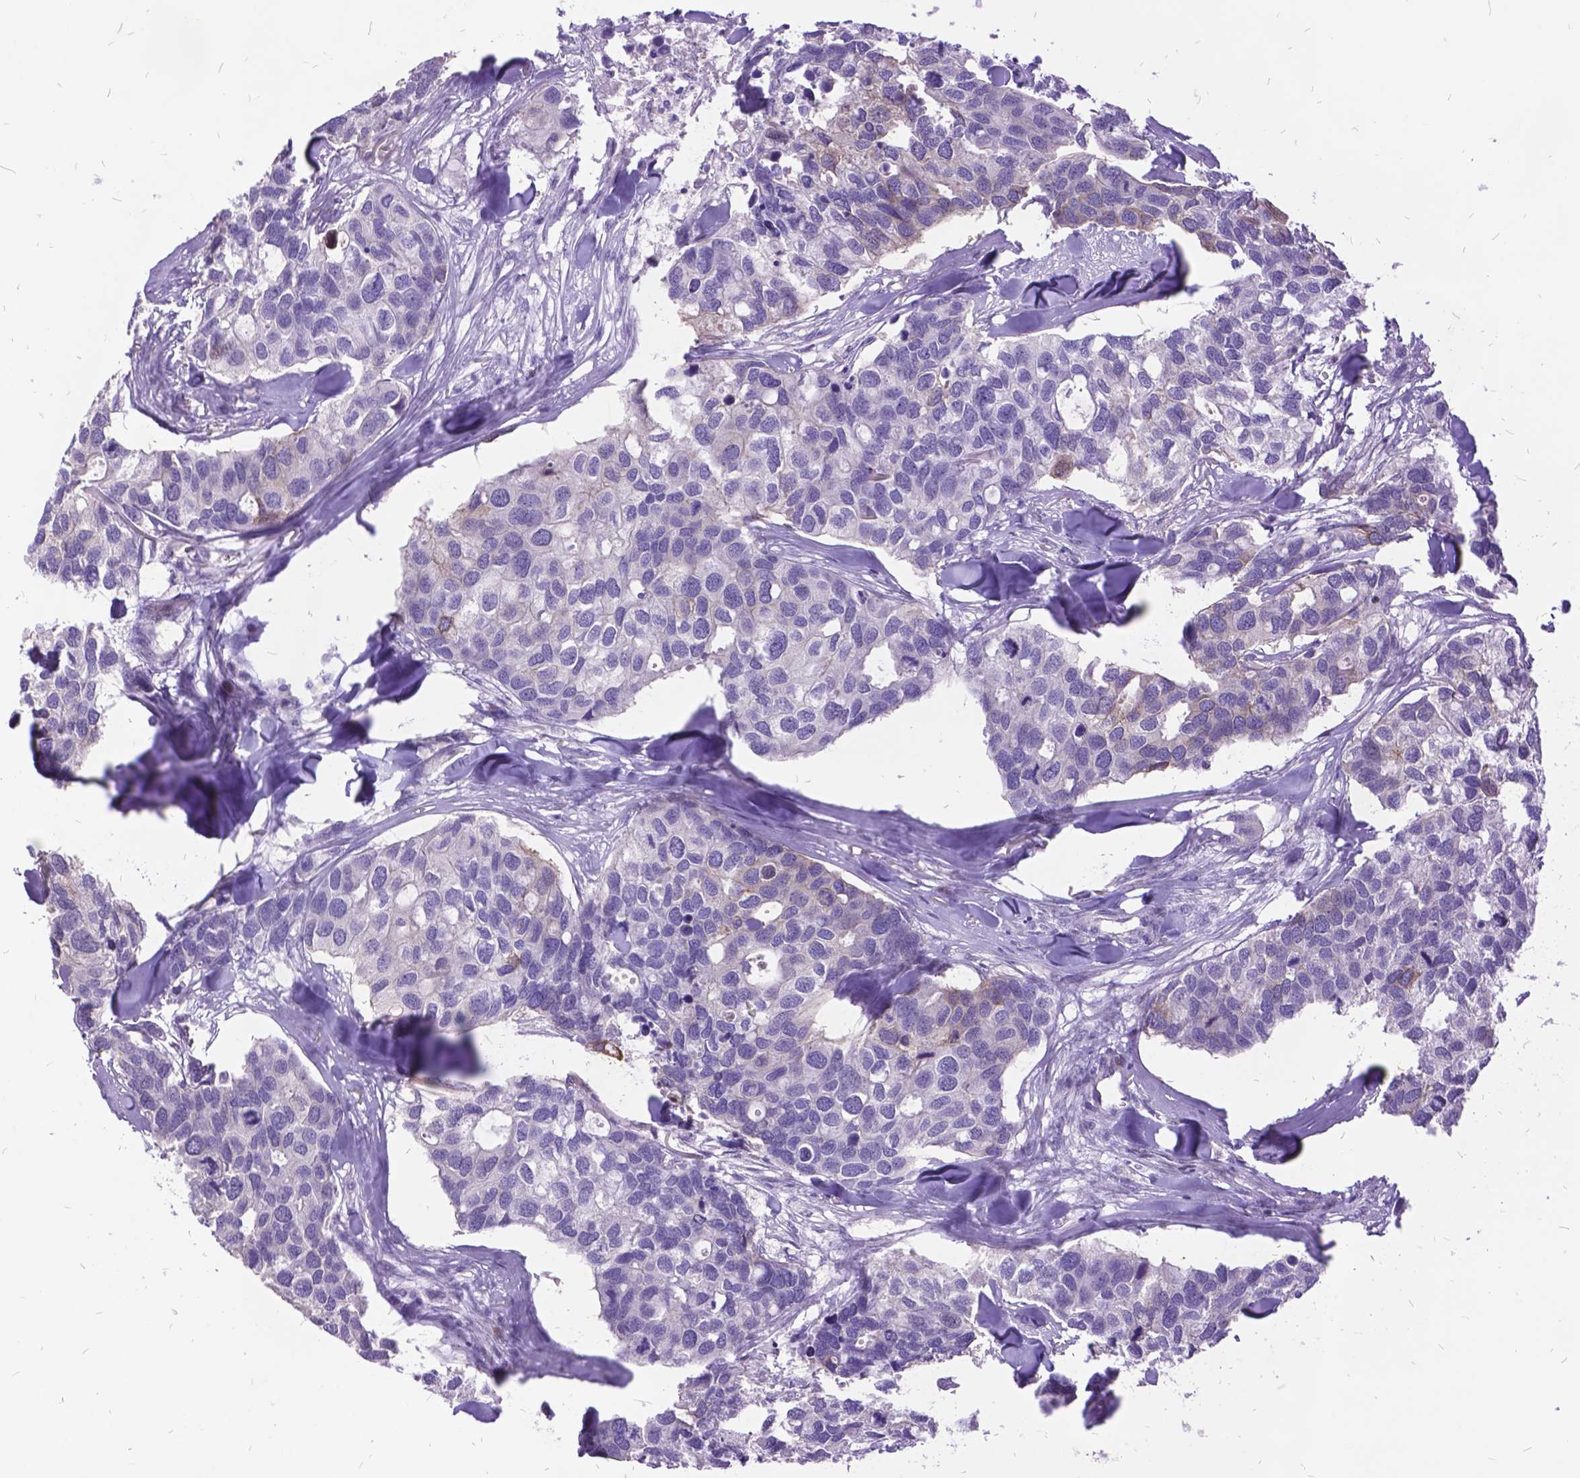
{"staining": {"intensity": "negative", "quantity": "none", "location": "none"}, "tissue": "breast cancer", "cell_type": "Tumor cells", "image_type": "cancer", "snomed": [{"axis": "morphology", "description": "Duct carcinoma"}, {"axis": "topography", "description": "Breast"}], "caption": "A photomicrograph of breast intraductal carcinoma stained for a protein shows no brown staining in tumor cells. (Brightfield microscopy of DAB immunohistochemistry at high magnification).", "gene": "ITGB6", "patient": {"sex": "female", "age": 83}}